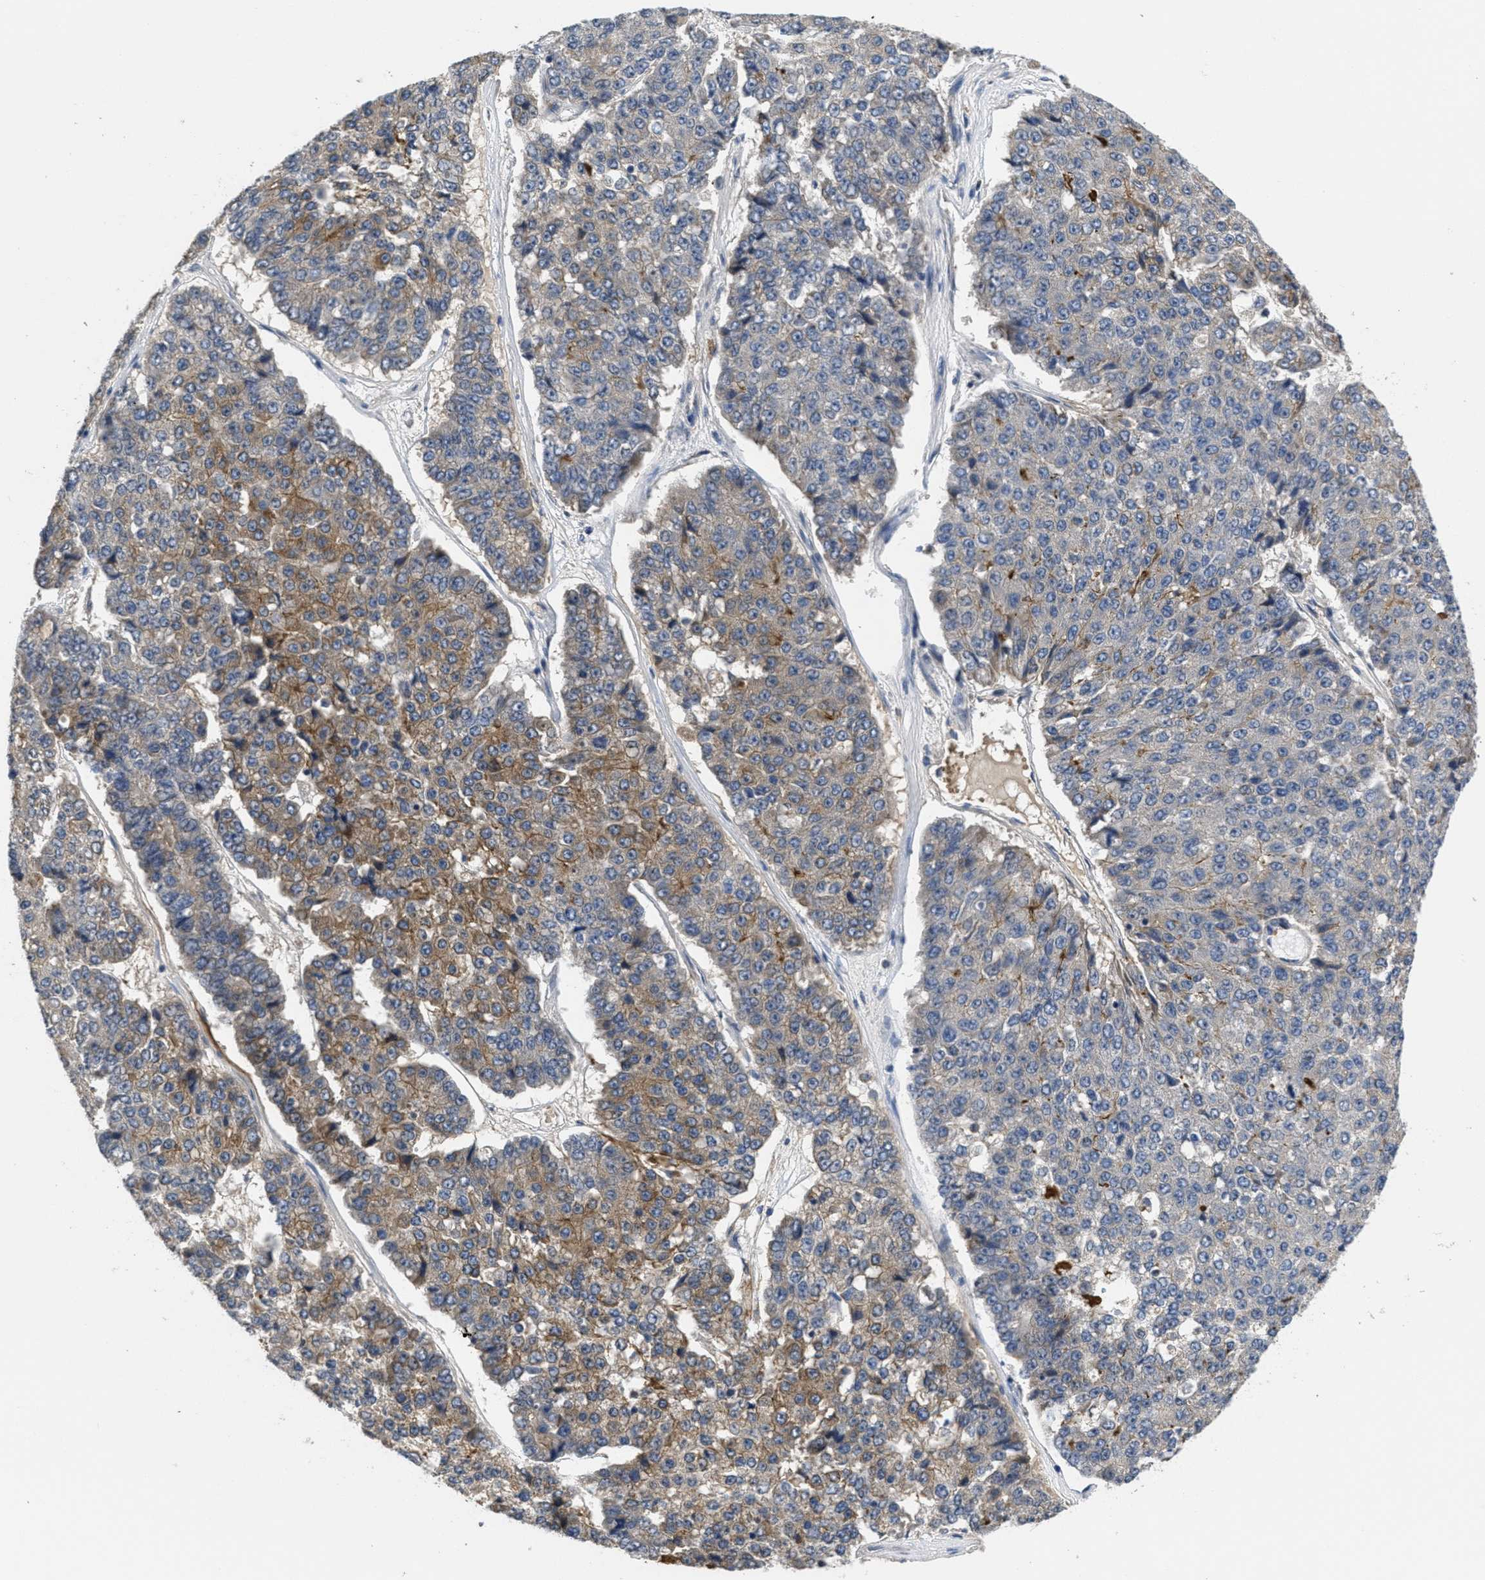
{"staining": {"intensity": "moderate", "quantity": "<25%", "location": "cytoplasmic/membranous"}, "tissue": "pancreatic cancer", "cell_type": "Tumor cells", "image_type": "cancer", "snomed": [{"axis": "morphology", "description": "Adenocarcinoma, NOS"}, {"axis": "topography", "description": "Pancreas"}], "caption": "Human pancreatic adenocarcinoma stained with a brown dye demonstrates moderate cytoplasmic/membranous positive staining in about <25% of tumor cells.", "gene": "ANGPT1", "patient": {"sex": "male", "age": 50}}